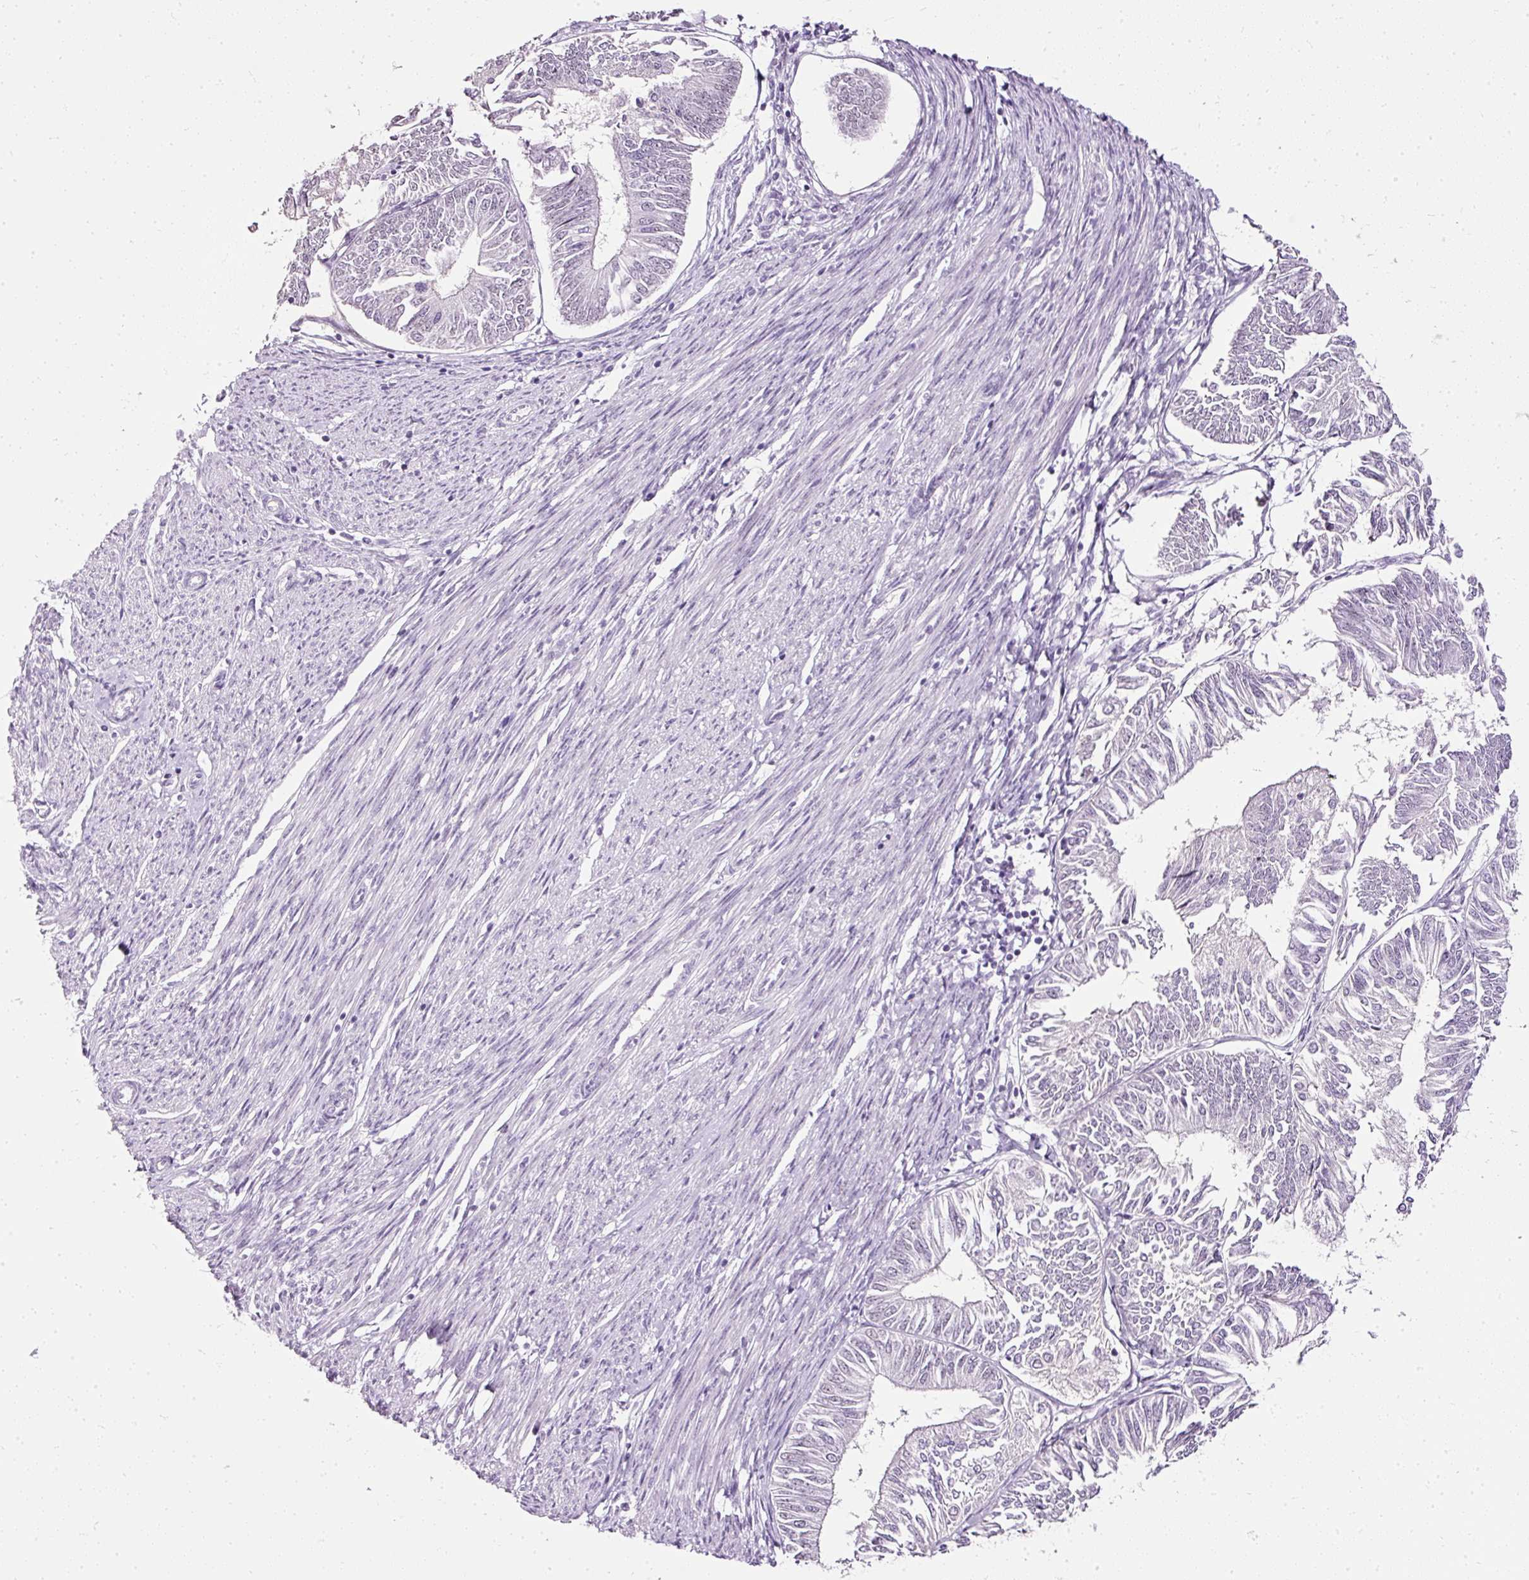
{"staining": {"intensity": "negative", "quantity": "none", "location": "none"}, "tissue": "endometrial cancer", "cell_type": "Tumor cells", "image_type": "cancer", "snomed": [{"axis": "morphology", "description": "Adenocarcinoma, NOS"}, {"axis": "topography", "description": "Endometrium"}], "caption": "A high-resolution micrograph shows immunohistochemistry staining of endometrial adenocarcinoma, which displays no significant expression in tumor cells.", "gene": "PDE6B", "patient": {"sex": "female", "age": 58}}